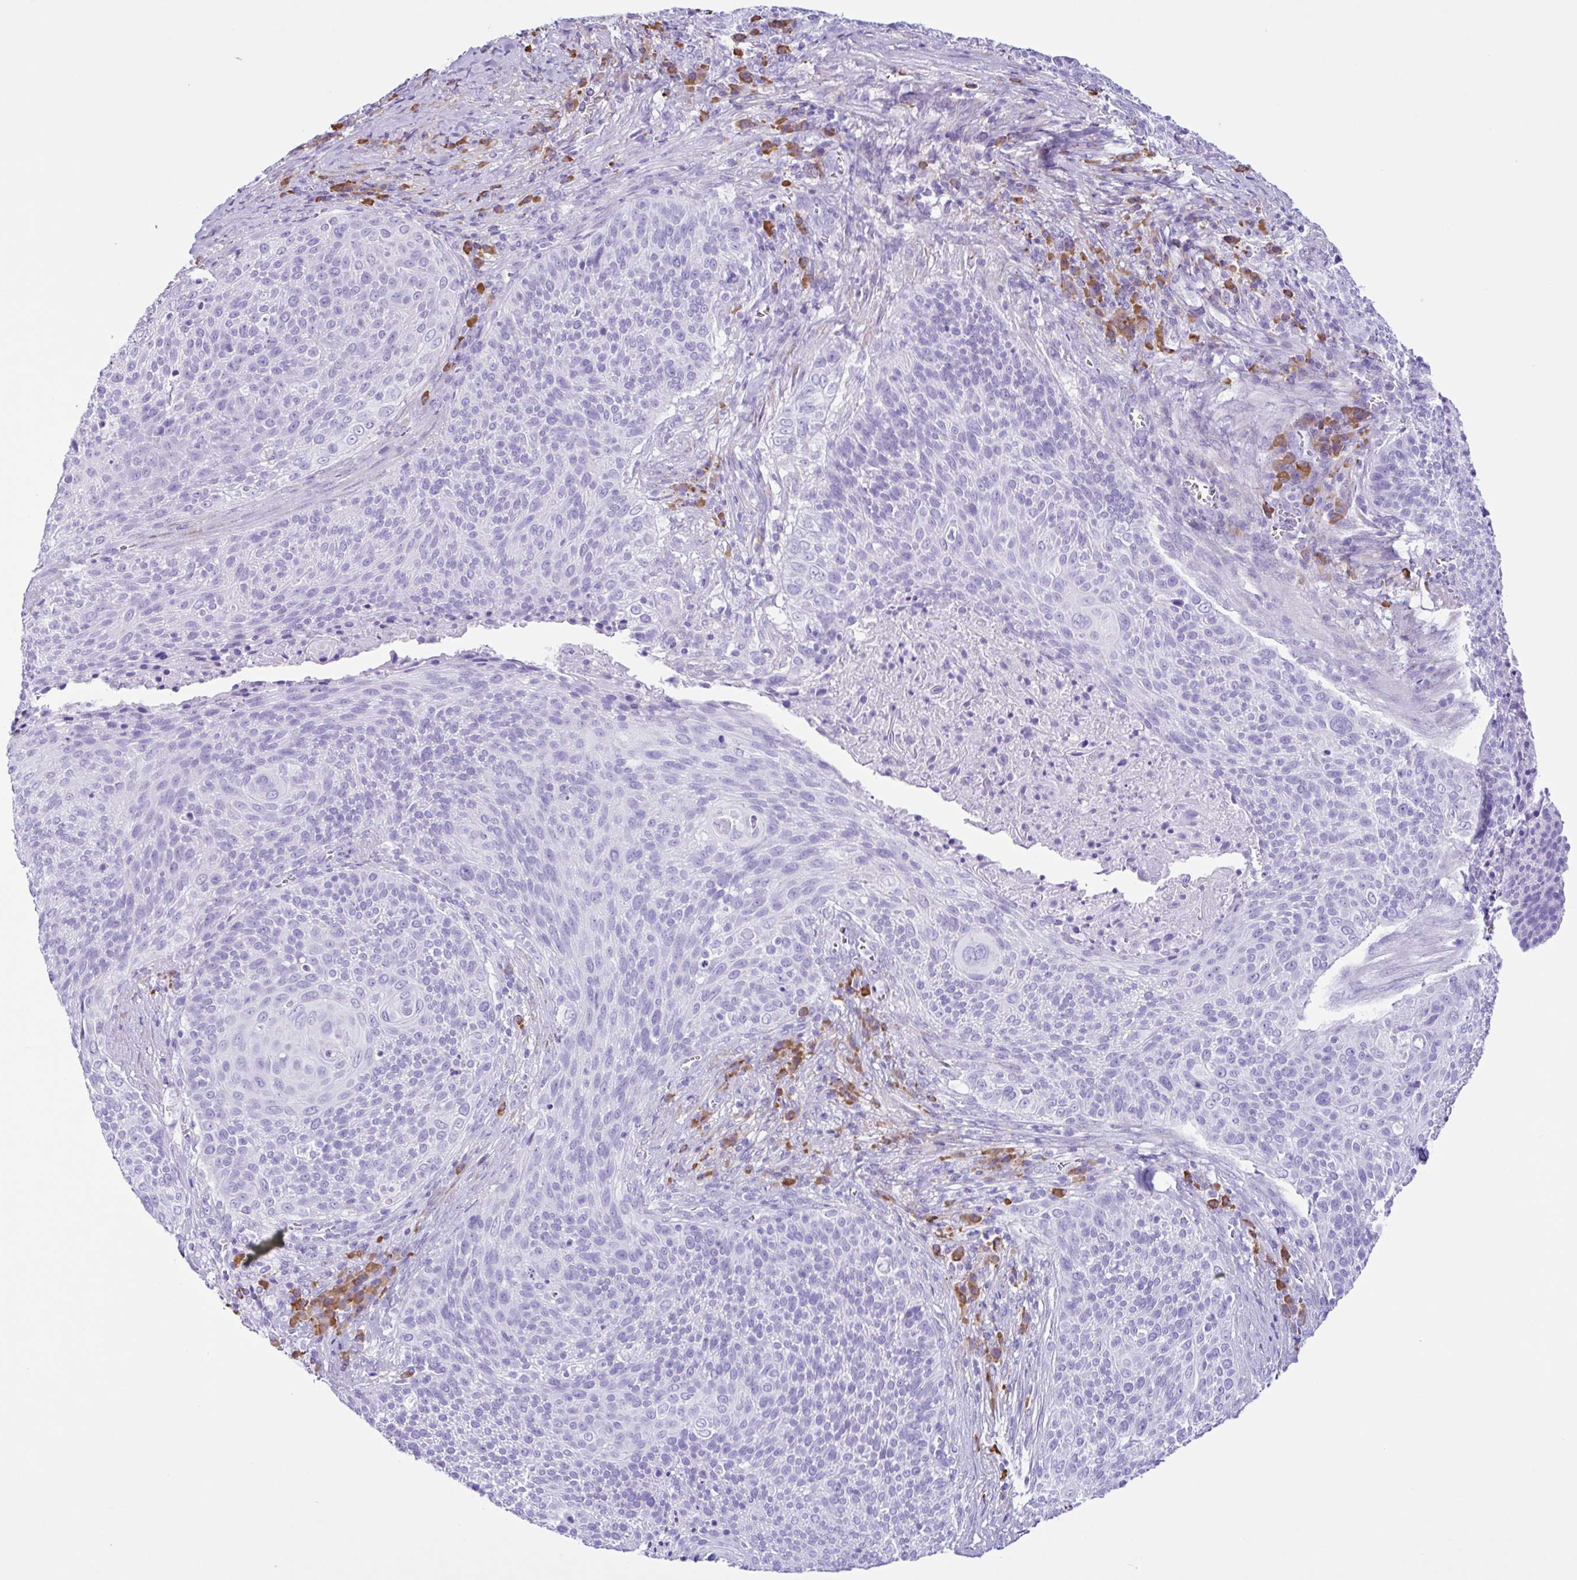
{"staining": {"intensity": "negative", "quantity": "none", "location": "none"}, "tissue": "cervical cancer", "cell_type": "Tumor cells", "image_type": "cancer", "snomed": [{"axis": "morphology", "description": "Squamous cell carcinoma, NOS"}, {"axis": "topography", "description": "Cervix"}], "caption": "Immunohistochemical staining of squamous cell carcinoma (cervical) displays no significant staining in tumor cells.", "gene": "PIGF", "patient": {"sex": "female", "age": 31}}